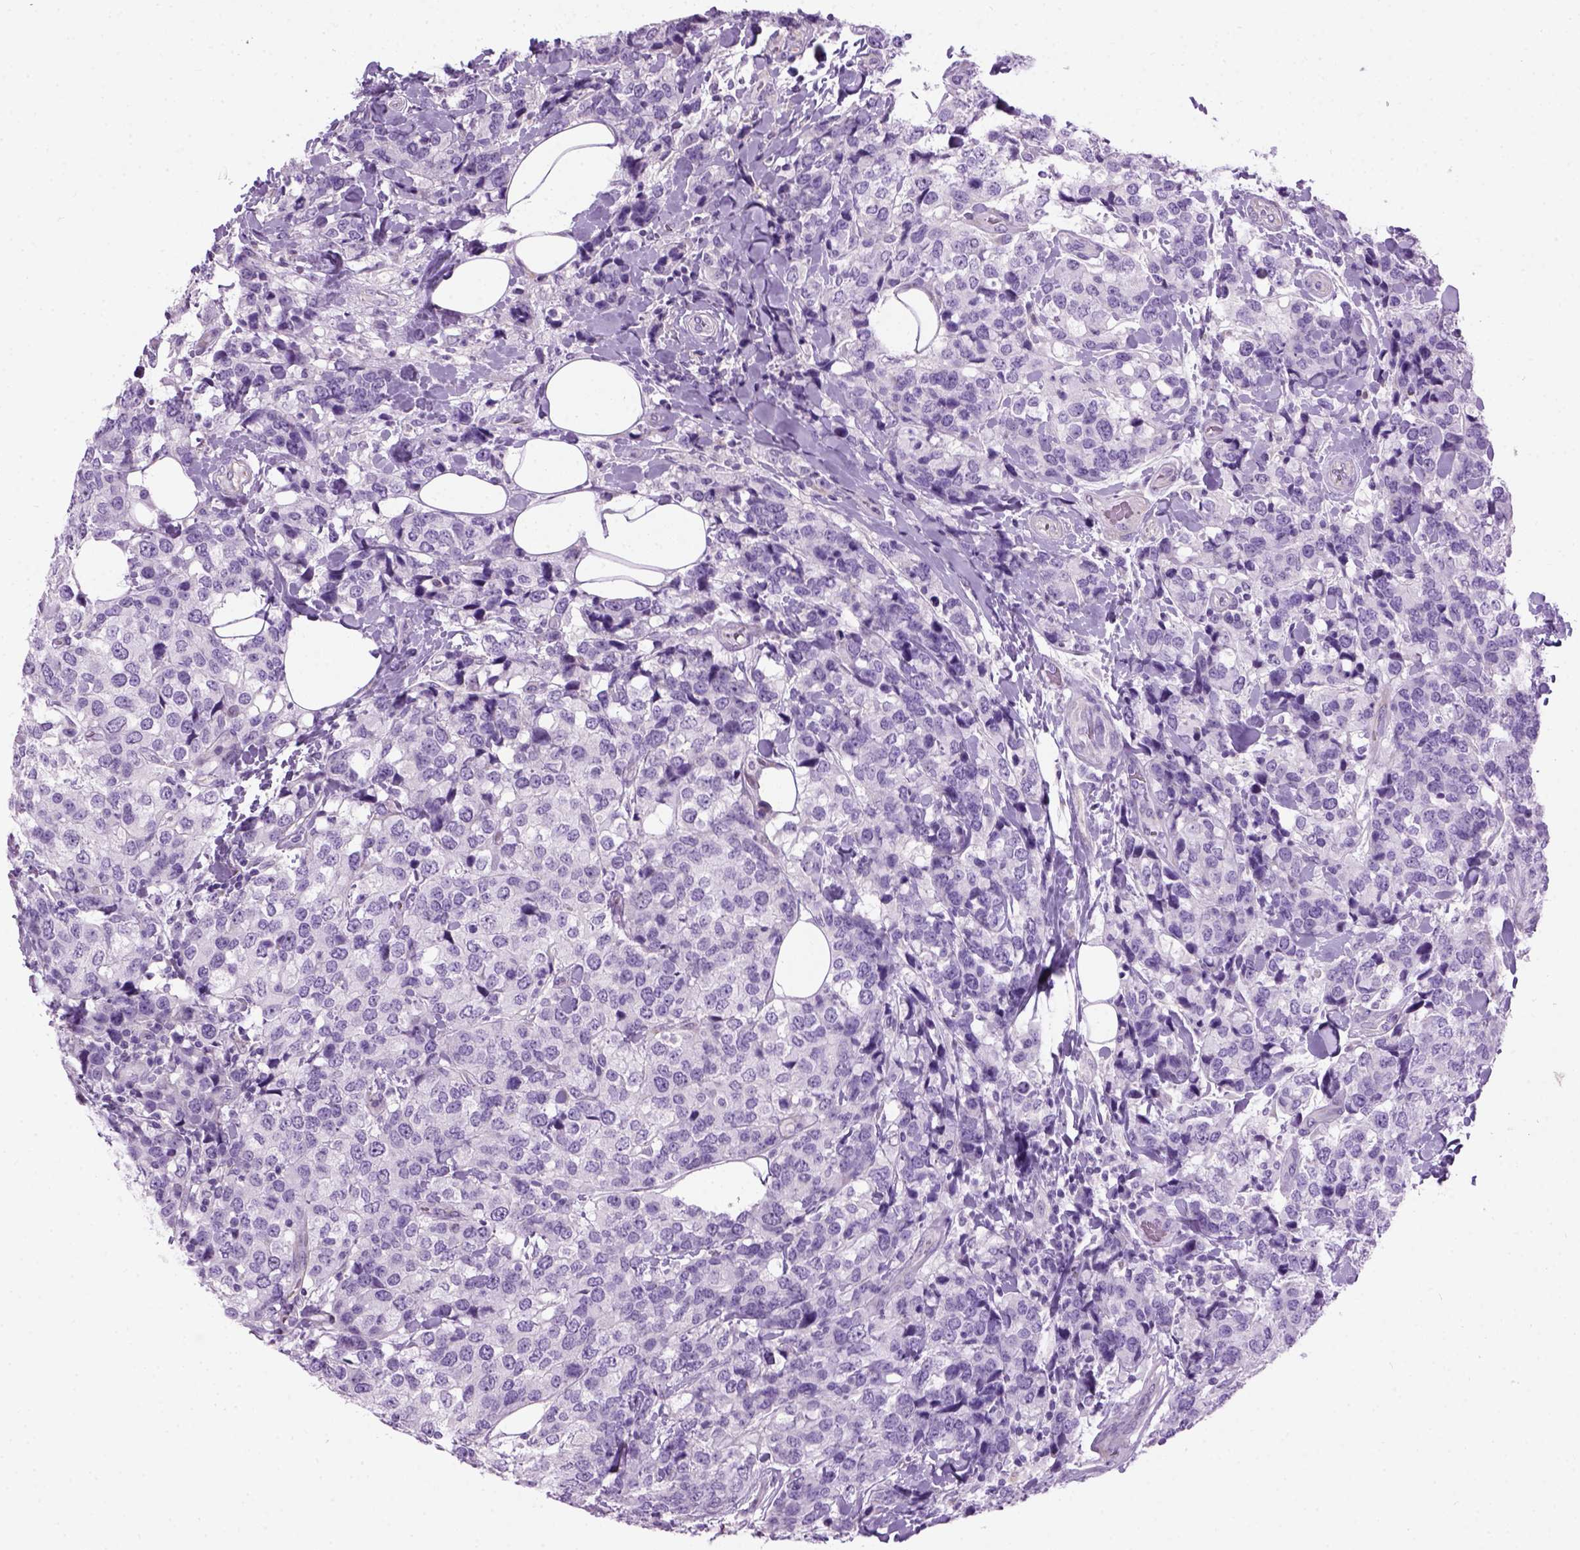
{"staining": {"intensity": "negative", "quantity": "none", "location": "none"}, "tissue": "breast cancer", "cell_type": "Tumor cells", "image_type": "cancer", "snomed": [{"axis": "morphology", "description": "Lobular carcinoma"}, {"axis": "topography", "description": "Breast"}], "caption": "Immunohistochemical staining of lobular carcinoma (breast) demonstrates no significant staining in tumor cells.", "gene": "GABRB2", "patient": {"sex": "female", "age": 59}}